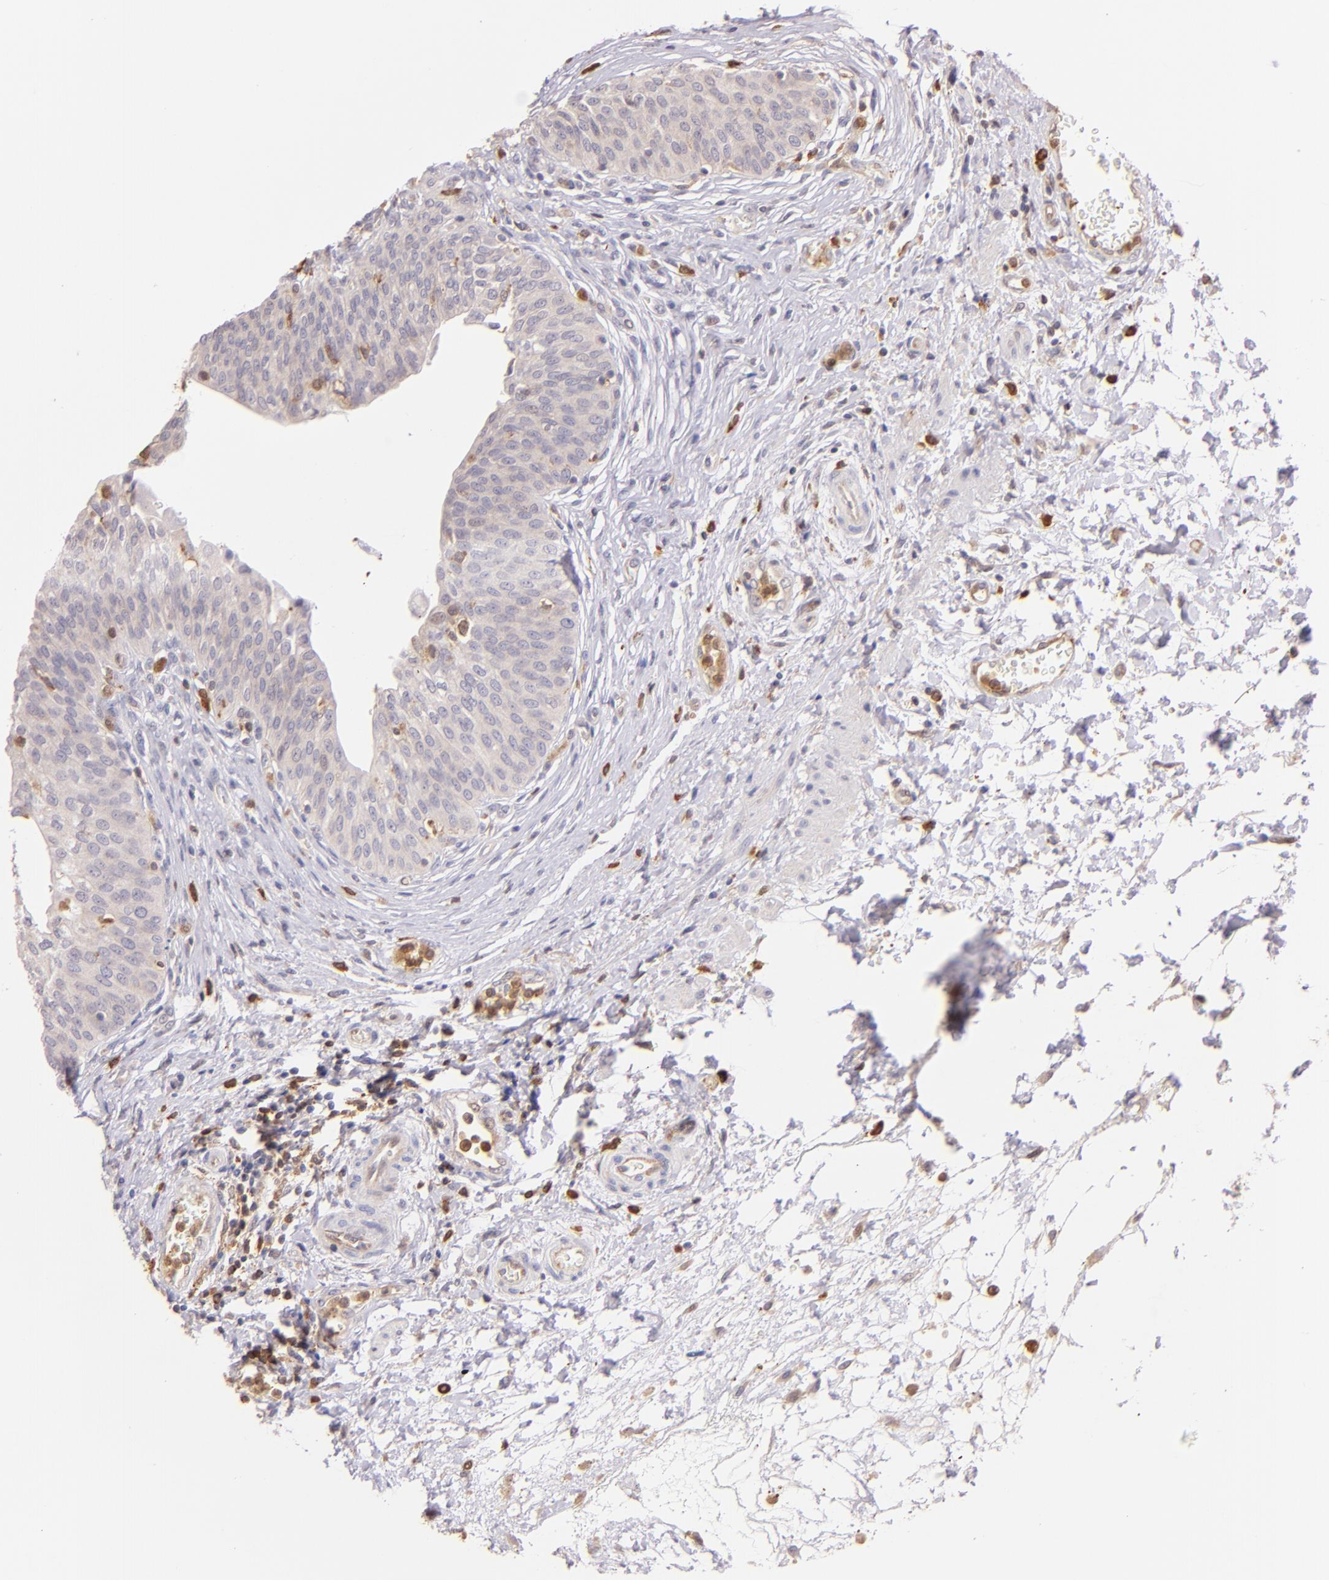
{"staining": {"intensity": "weak", "quantity": ">75%", "location": "cytoplasmic/membranous"}, "tissue": "urinary bladder", "cell_type": "Urothelial cells", "image_type": "normal", "snomed": [{"axis": "morphology", "description": "Normal tissue, NOS"}, {"axis": "topography", "description": "Smooth muscle"}, {"axis": "topography", "description": "Urinary bladder"}], "caption": "Immunohistochemical staining of benign urinary bladder exhibits >75% levels of weak cytoplasmic/membranous protein expression in about >75% of urothelial cells. (DAB IHC, brown staining for protein, blue staining for nuclei).", "gene": "BTK", "patient": {"sex": "male", "age": 35}}